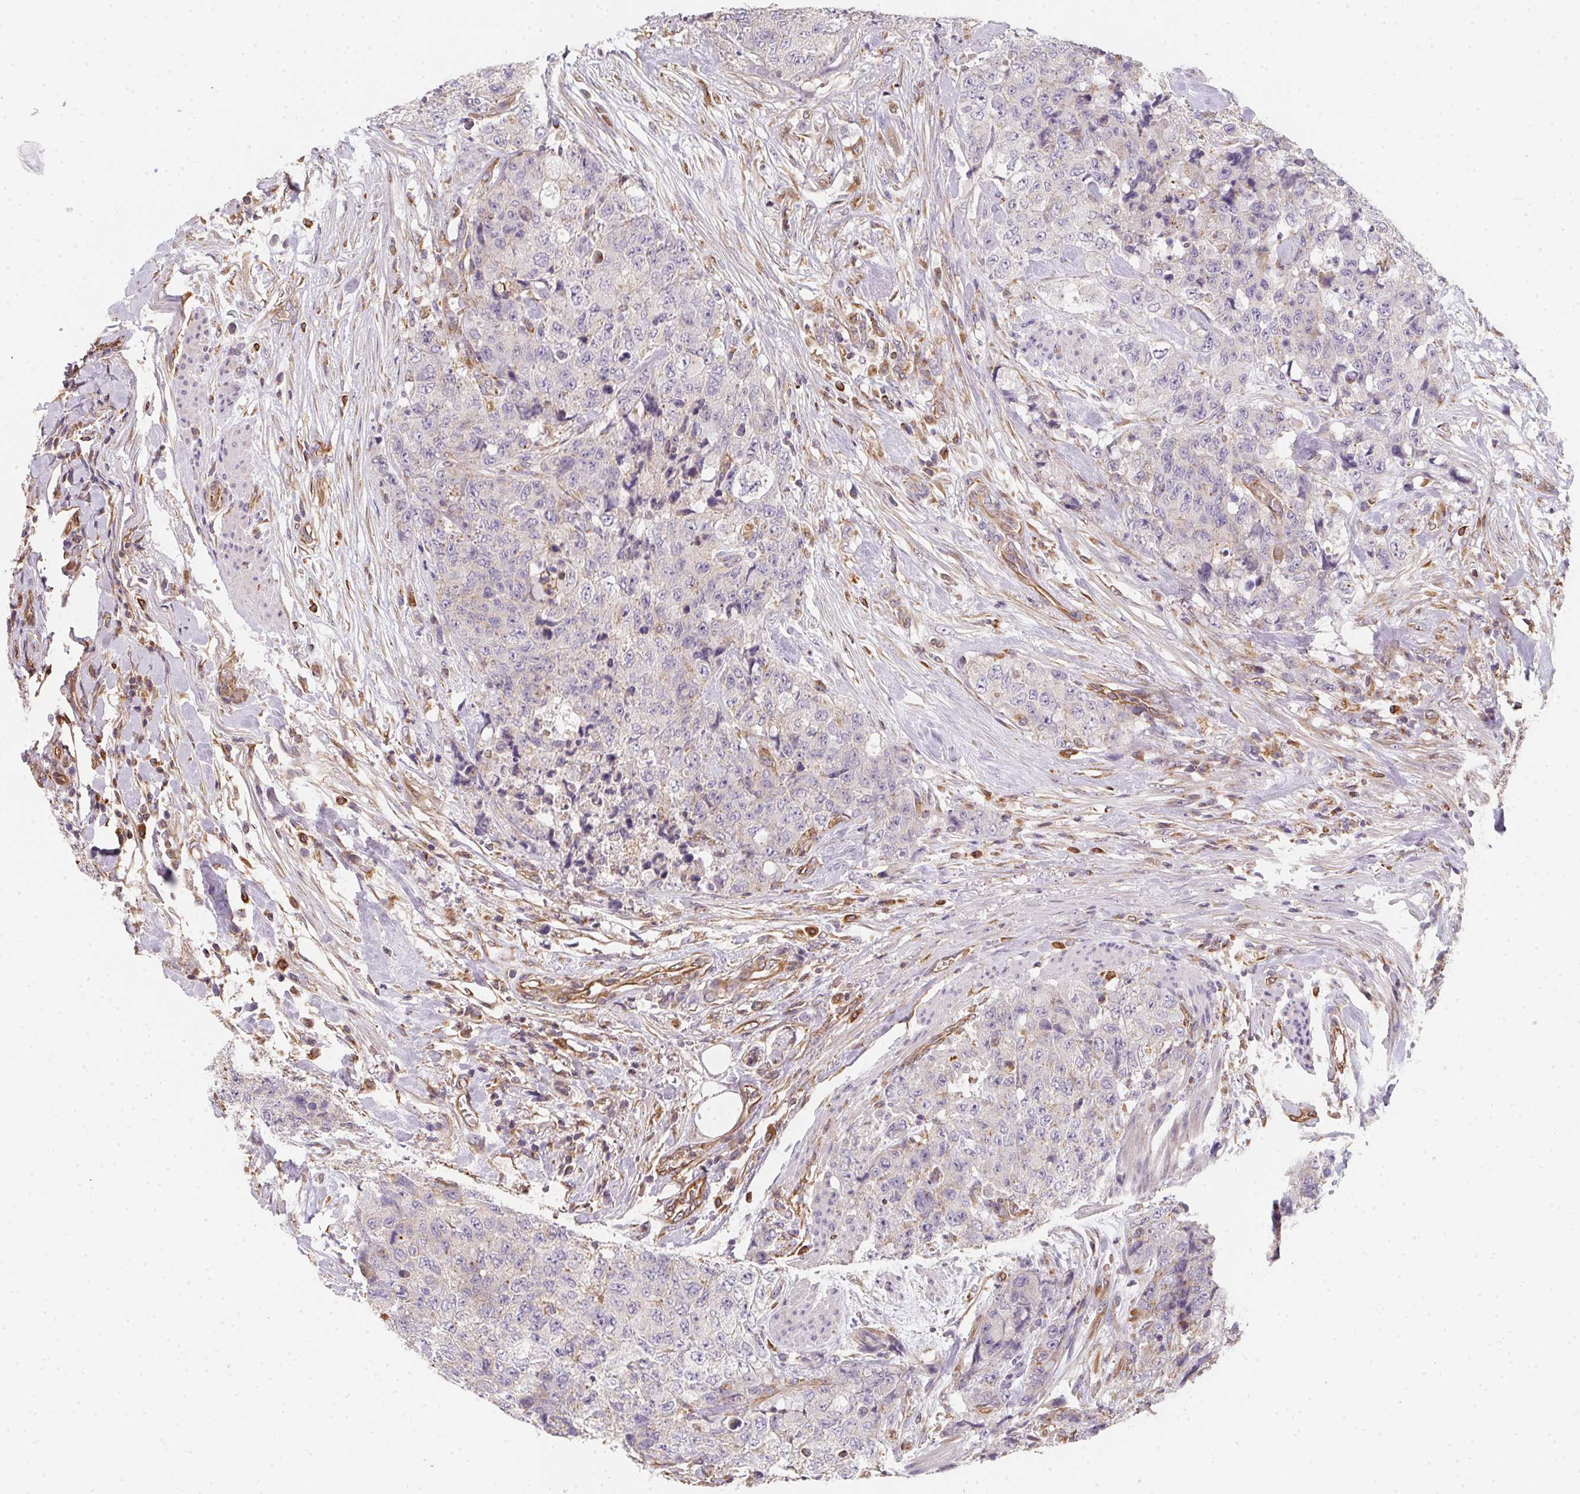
{"staining": {"intensity": "negative", "quantity": "none", "location": "none"}, "tissue": "urothelial cancer", "cell_type": "Tumor cells", "image_type": "cancer", "snomed": [{"axis": "morphology", "description": "Urothelial carcinoma, High grade"}, {"axis": "topography", "description": "Urinary bladder"}], "caption": "IHC of urothelial cancer reveals no positivity in tumor cells.", "gene": "TBKBP1", "patient": {"sex": "female", "age": 78}}